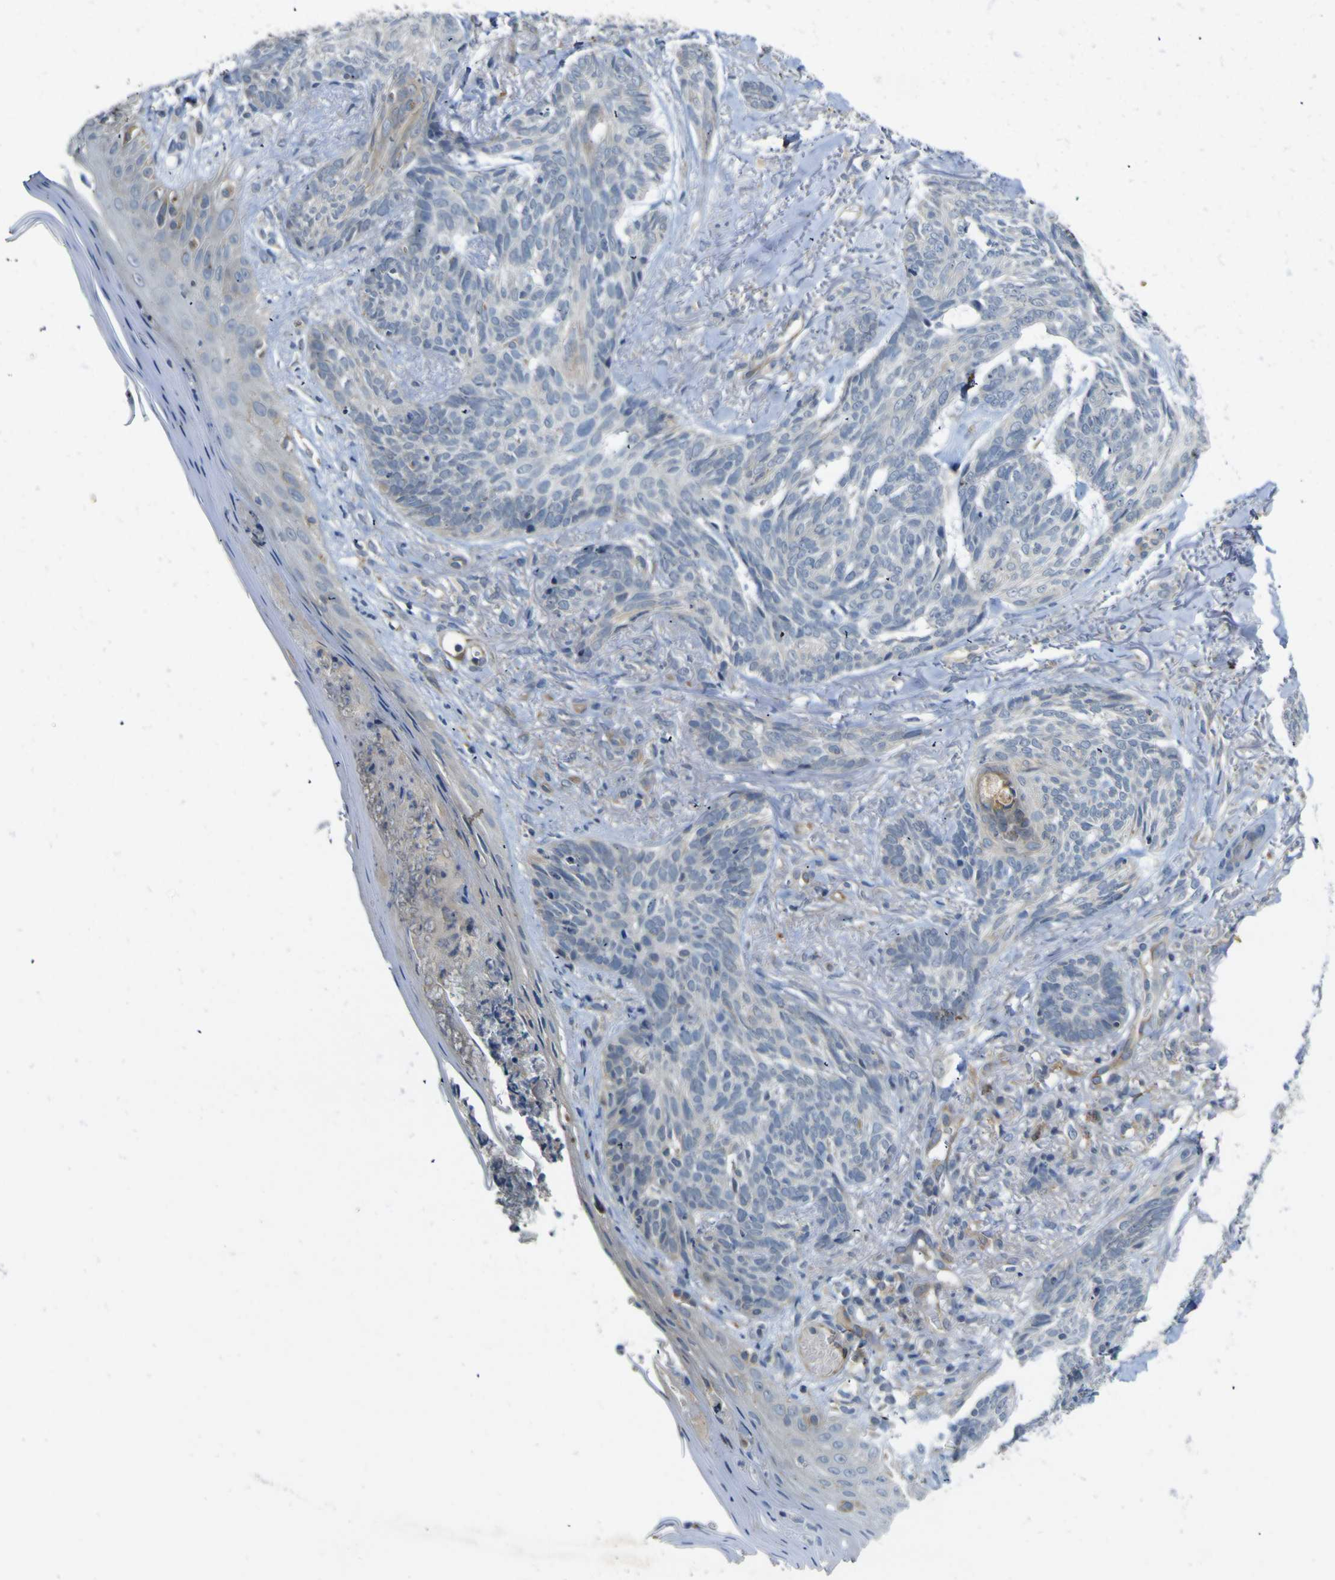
{"staining": {"intensity": "negative", "quantity": "none", "location": "none"}, "tissue": "skin cancer", "cell_type": "Tumor cells", "image_type": "cancer", "snomed": [{"axis": "morphology", "description": "Basal cell carcinoma"}, {"axis": "topography", "description": "Skin"}], "caption": "High power microscopy photomicrograph of an IHC micrograph of skin cancer (basal cell carcinoma), revealing no significant staining in tumor cells.", "gene": "LDLR", "patient": {"sex": "male", "age": 43}}